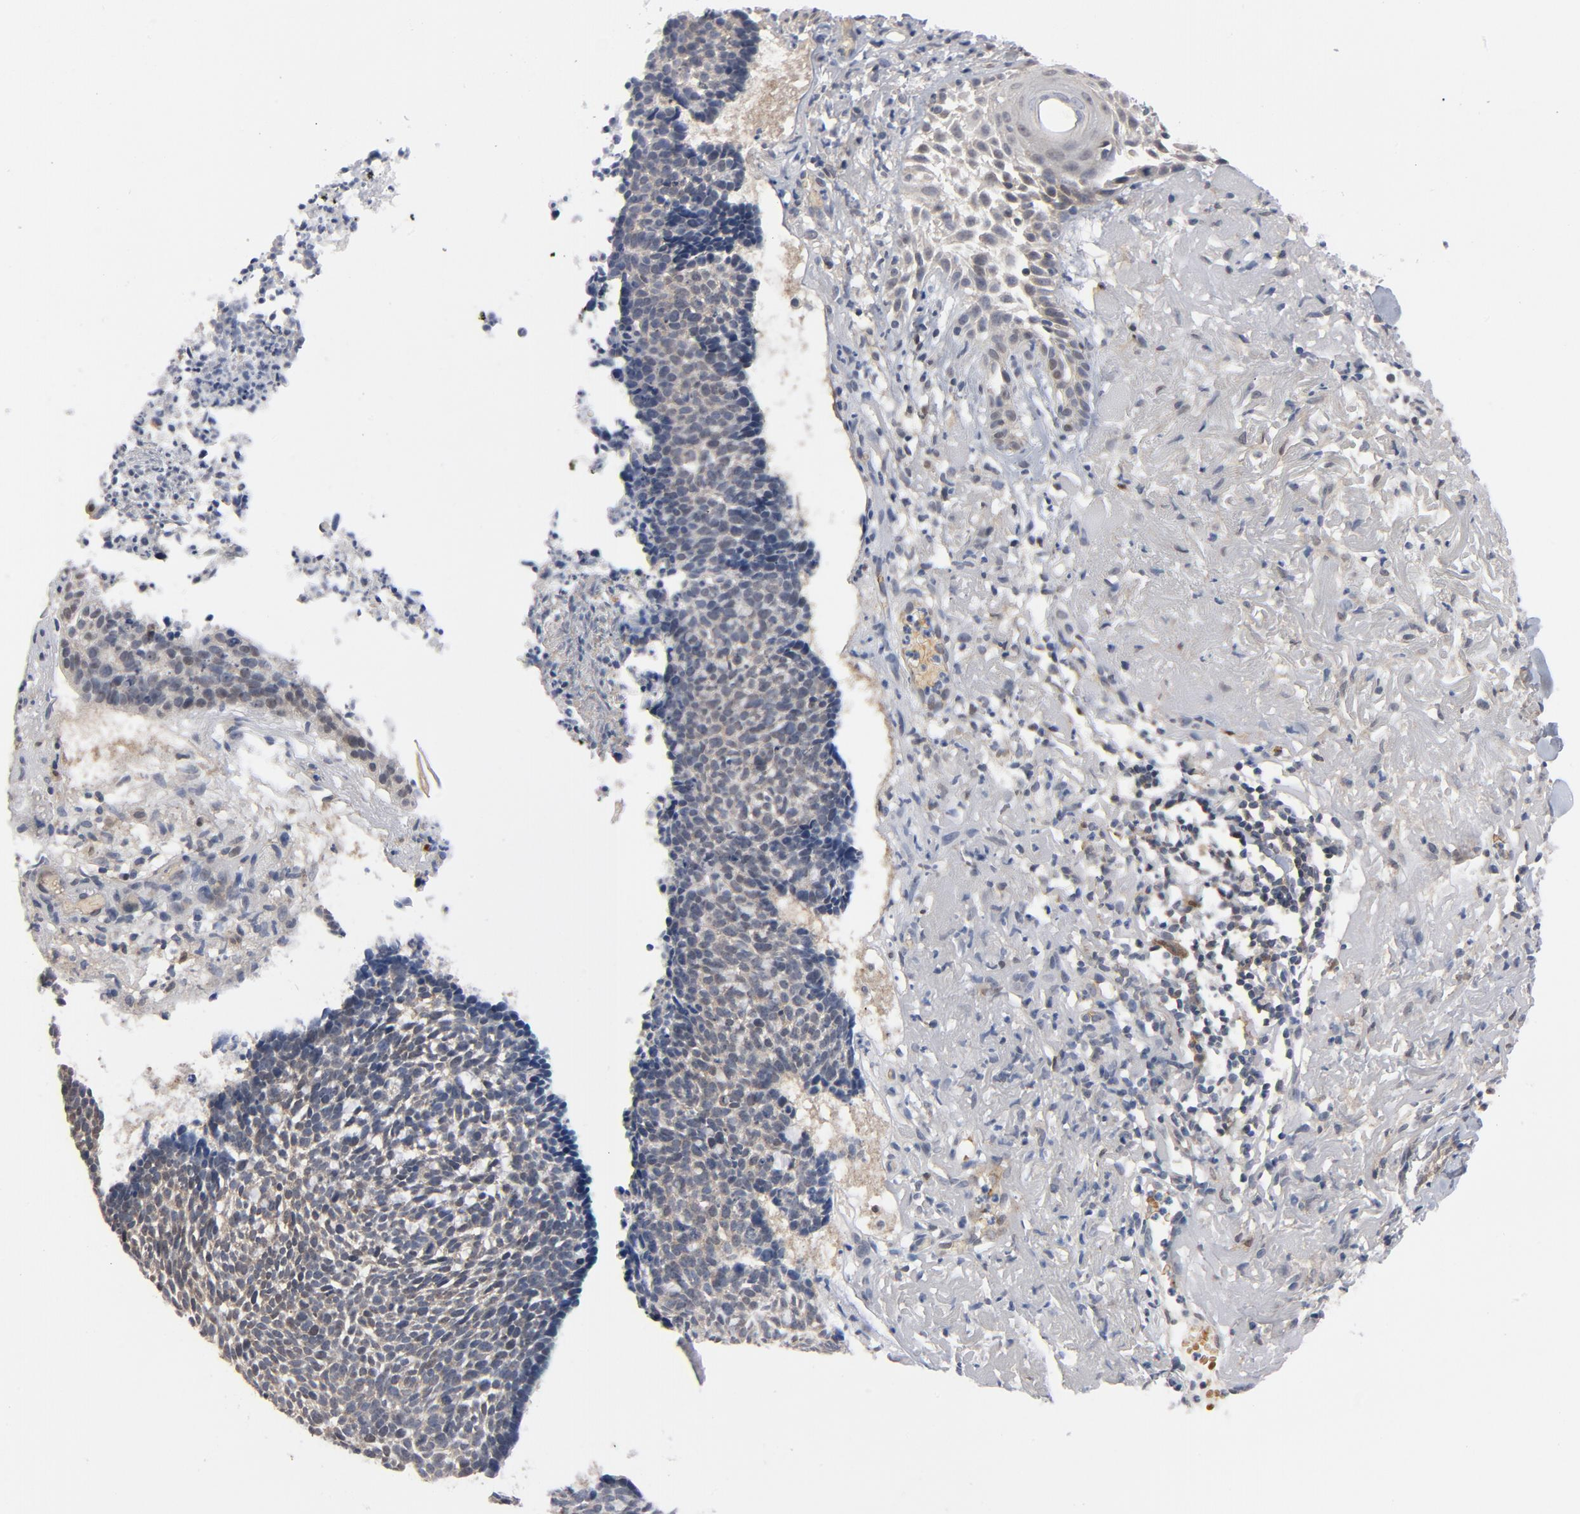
{"staining": {"intensity": "weak", "quantity": ">75%", "location": "cytoplasmic/membranous"}, "tissue": "skin cancer", "cell_type": "Tumor cells", "image_type": "cancer", "snomed": [{"axis": "morphology", "description": "Basal cell carcinoma"}, {"axis": "topography", "description": "Skin"}], "caption": "This is an image of immunohistochemistry (IHC) staining of basal cell carcinoma (skin), which shows weak staining in the cytoplasmic/membranous of tumor cells.", "gene": "PRDX1", "patient": {"sex": "female", "age": 87}}